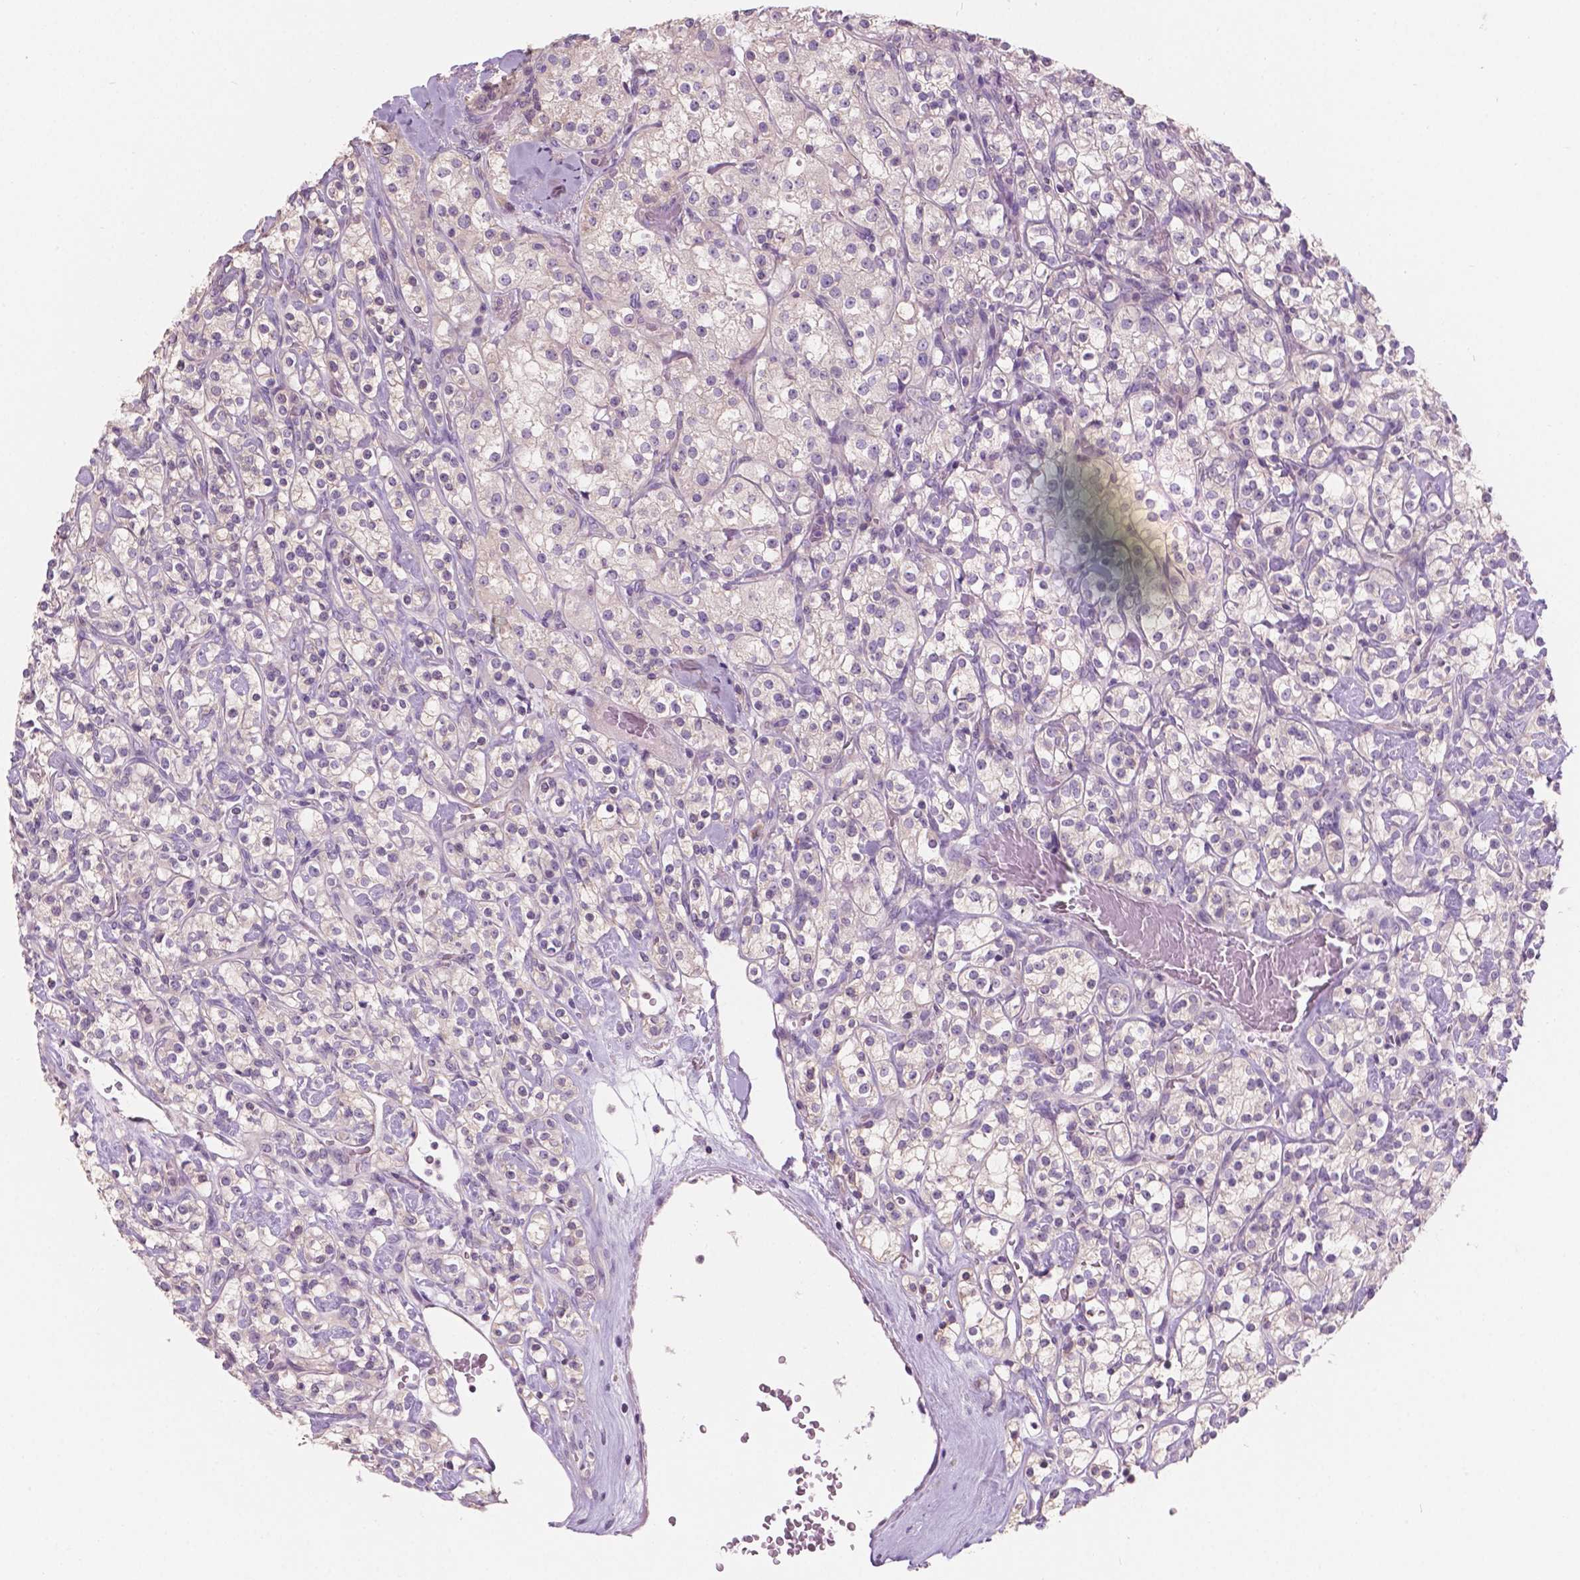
{"staining": {"intensity": "negative", "quantity": "none", "location": "none"}, "tissue": "renal cancer", "cell_type": "Tumor cells", "image_type": "cancer", "snomed": [{"axis": "morphology", "description": "Adenocarcinoma, NOS"}, {"axis": "topography", "description": "Kidney"}], "caption": "Immunohistochemistry (IHC) image of human adenocarcinoma (renal) stained for a protein (brown), which reveals no staining in tumor cells.", "gene": "SBSN", "patient": {"sex": "male", "age": 77}}